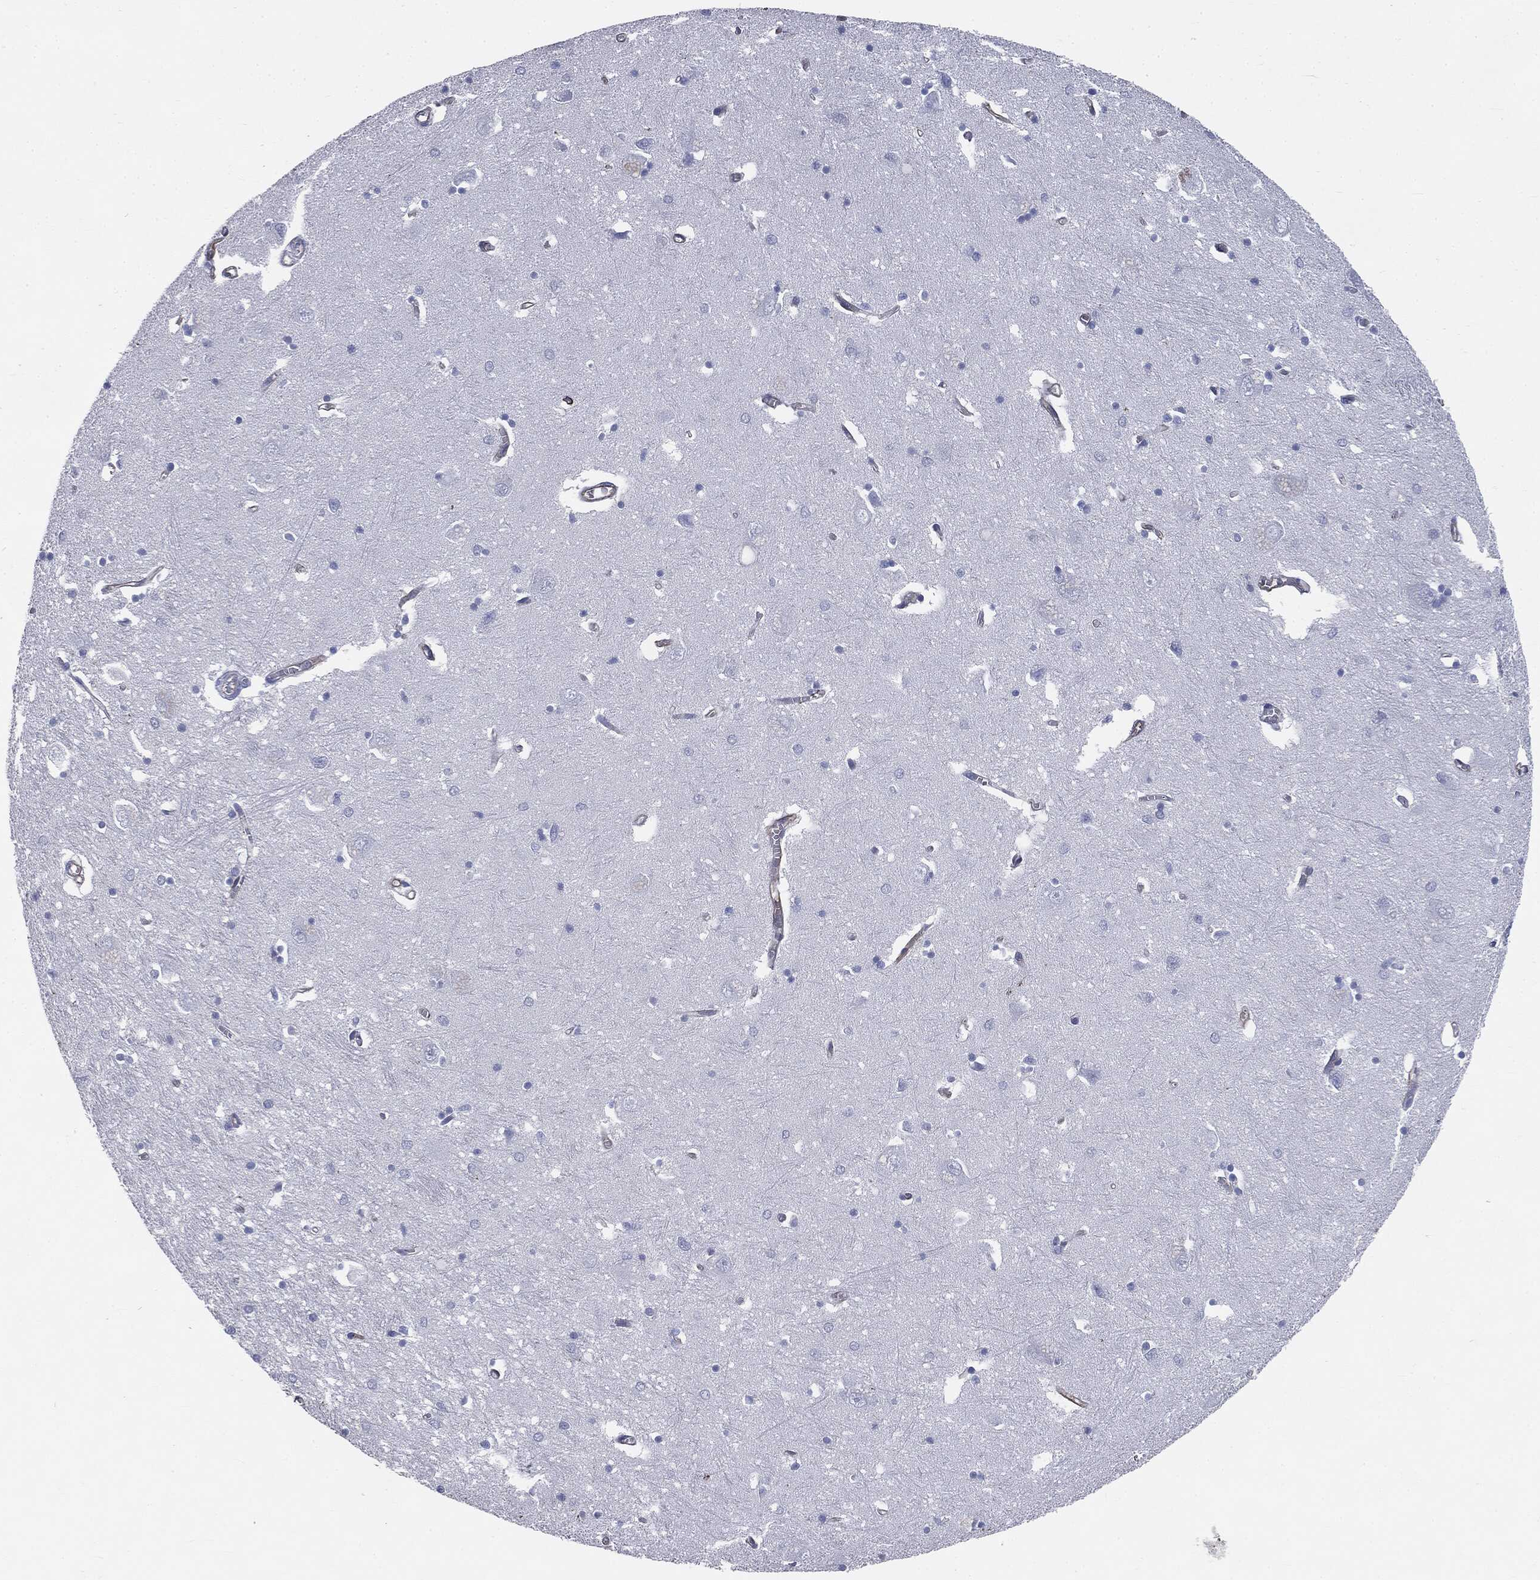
{"staining": {"intensity": "negative", "quantity": "none", "location": "none"}, "tissue": "caudate", "cell_type": "Glial cells", "image_type": "normal", "snomed": [{"axis": "morphology", "description": "Normal tissue, NOS"}, {"axis": "topography", "description": "Lateral ventricle wall"}], "caption": "A high-resolution micrograph shows immunohistochemistry (IHC) staining of benign caudate, which reveals no significant positivity in glial cells.", "gene": "MUC5AC", "patient": {"sex": "male", "age": 54}}